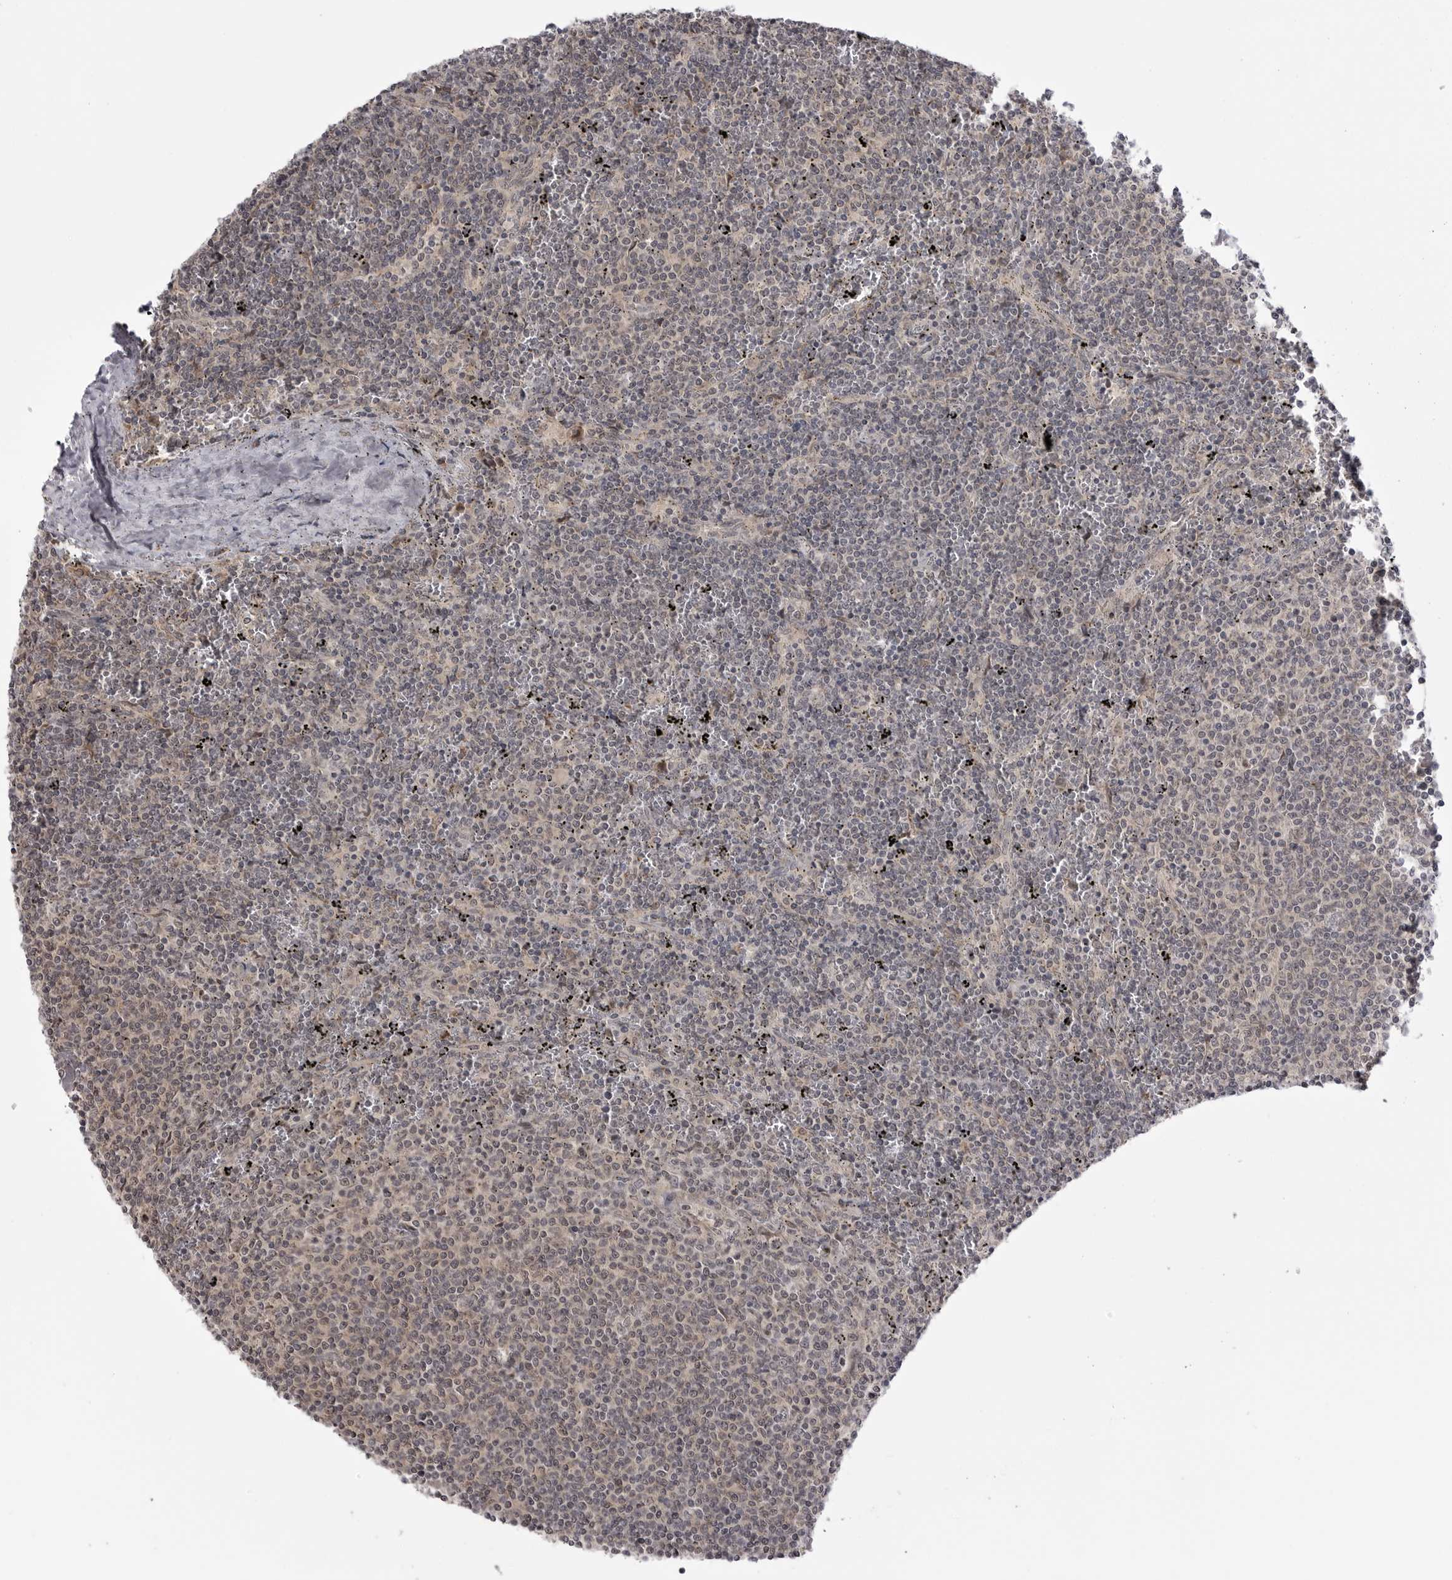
{"staining": {"intensity": "negative", "quantity": "none", "location": "none"}, "tissue": "lymphoma", "cell_type": "Tumor cells", "image_type": "cancer", "snomed": [{"axis": "morphology", "description": "Malignant lymphoma, non-Hodgkin's type, Low grade"}, {"axis": "topography", "description": "Spleen"}], "caption": "The immunohistochemistry micrograph has no significant expression in tumor cells of low-grade malignant lymphoma, non-Hodgkin's type tissue.", "gene": "PTK2B", "patient": {"sex": "female", "age": 50}}